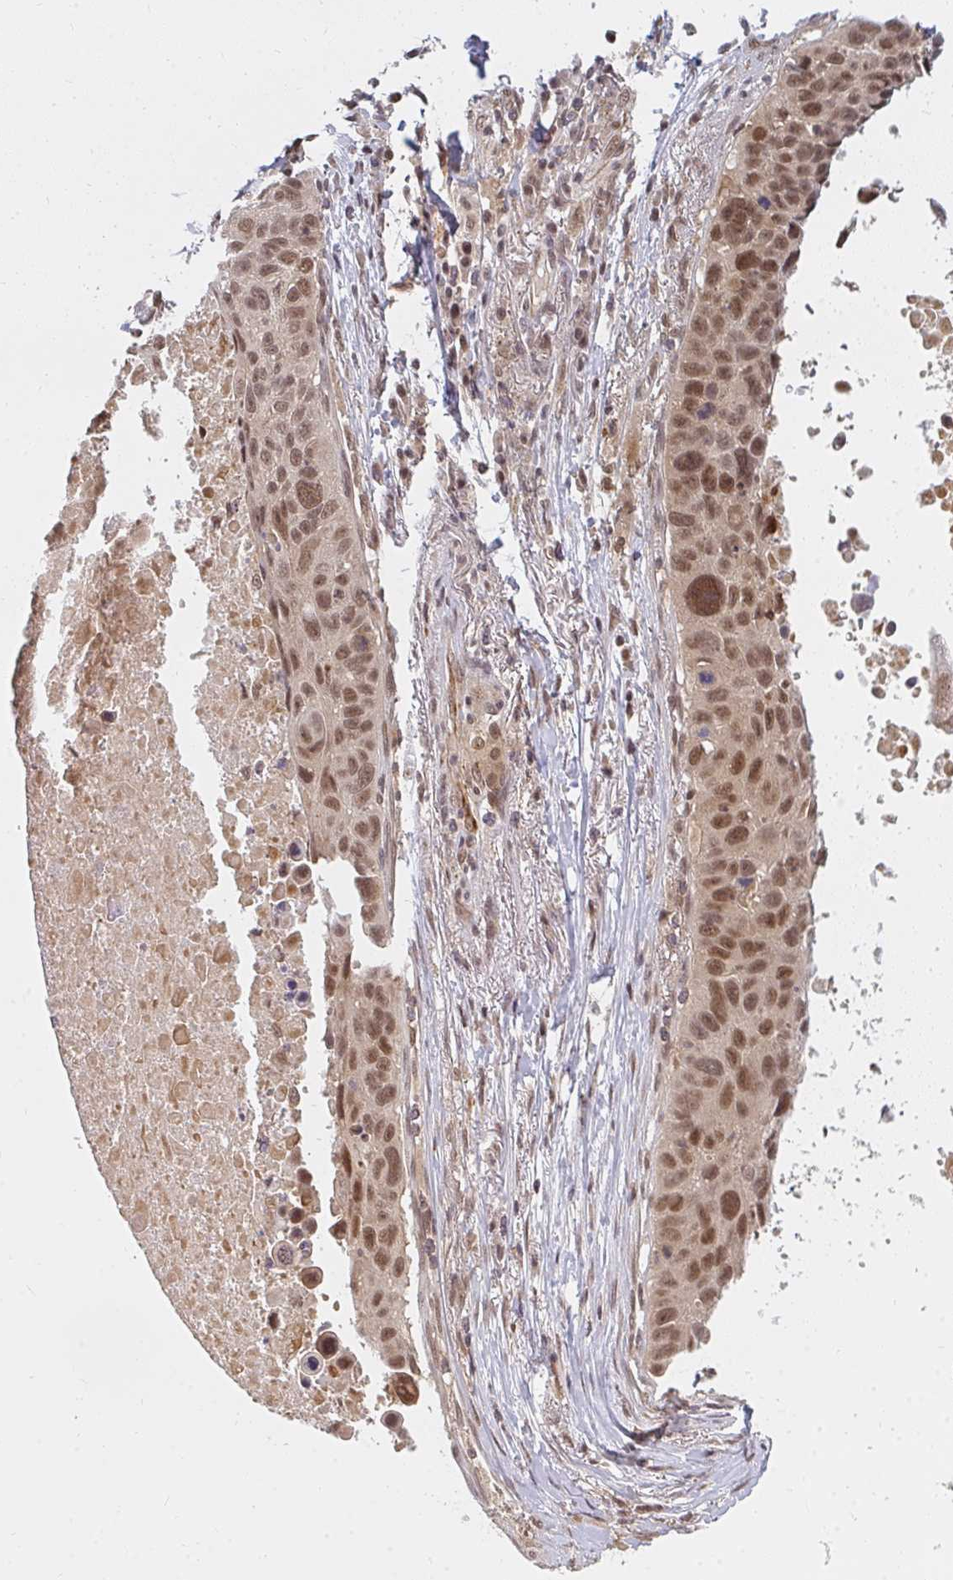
{"staining": {"intensity": "moderate", "quantity": ">75%", "location": "nuclear"}, "tissue": "lung cancer", "cell_type": "Tumor cells", "image_type": "cancer", "snomed": [{"axis": "morphology", "description": "Squamous cell carcinoma, NOS"}, {"axis": "topography", "description": "Lung"}], "caption": "Lung squamous cell carcinoma tissue reveals moderate nuclear staining in approximately >75% of tumor cells", "gene": "GTF3C6", "patient": {"sex": "male", "age": 66}}